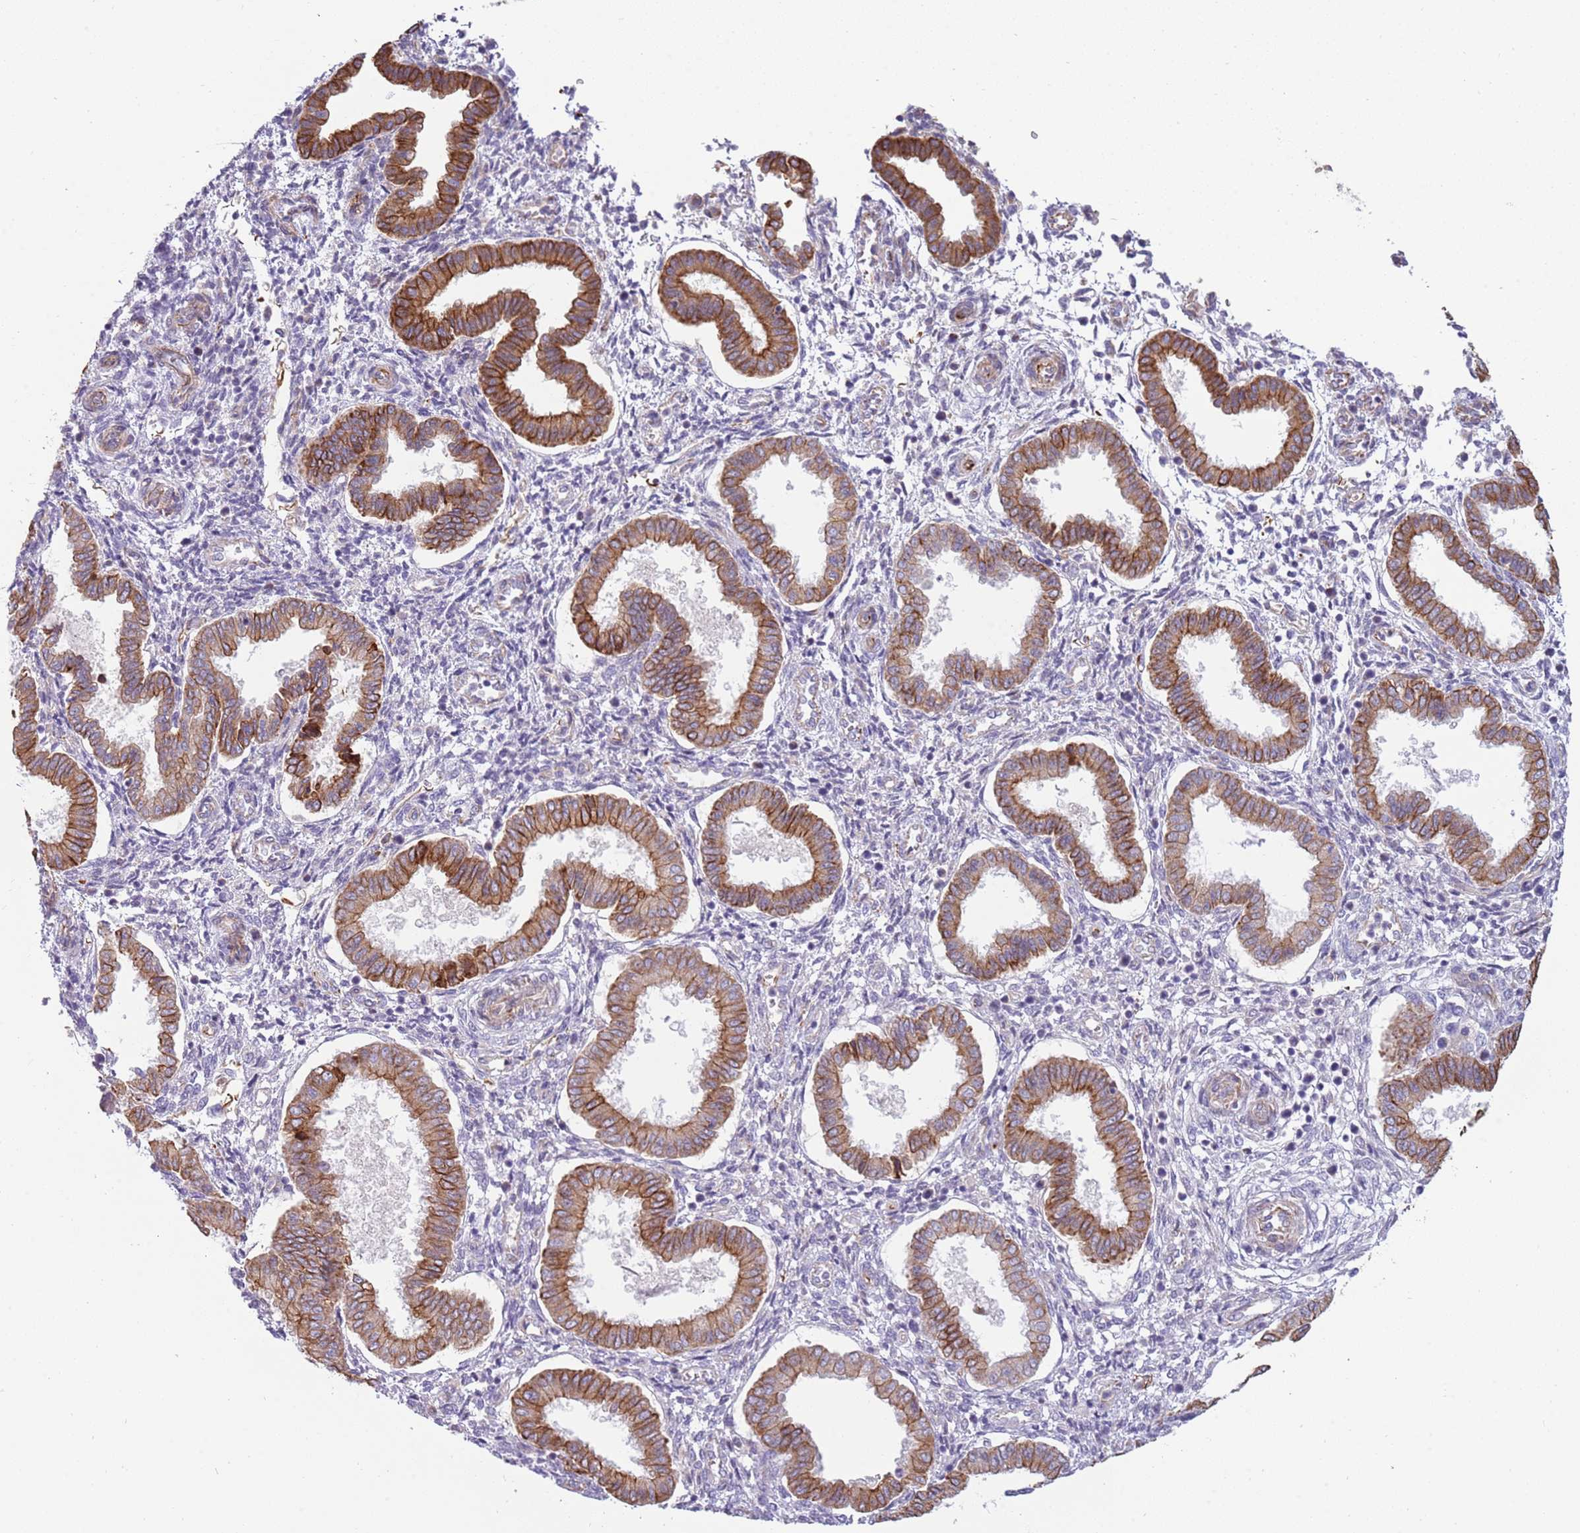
{"staining": {"intensity": "strong", "quantity": "25%-75%", "location": "cytoplasmic/membranous"}, "tissue": "endometrium", "cell_type": "Cells in endometrial stroma", "image_type": "normal", "snomed": [{"axis": "morphology", "description": "Normal tissue, NOS"}, {"axis": "topography", "description": "Endometrium"}], "caption": "Immunohistochemical staining of normal endometrium demonstrates 25%-75% levels of strong cytoplasmic/membranous protein expression in approximately 25%-75% of cells in endometrial stroma. (IHC, brightfield microscopy, high magnification).", "gene": "MOGAT1", "patient": {"sex": "female", "age": 24}}